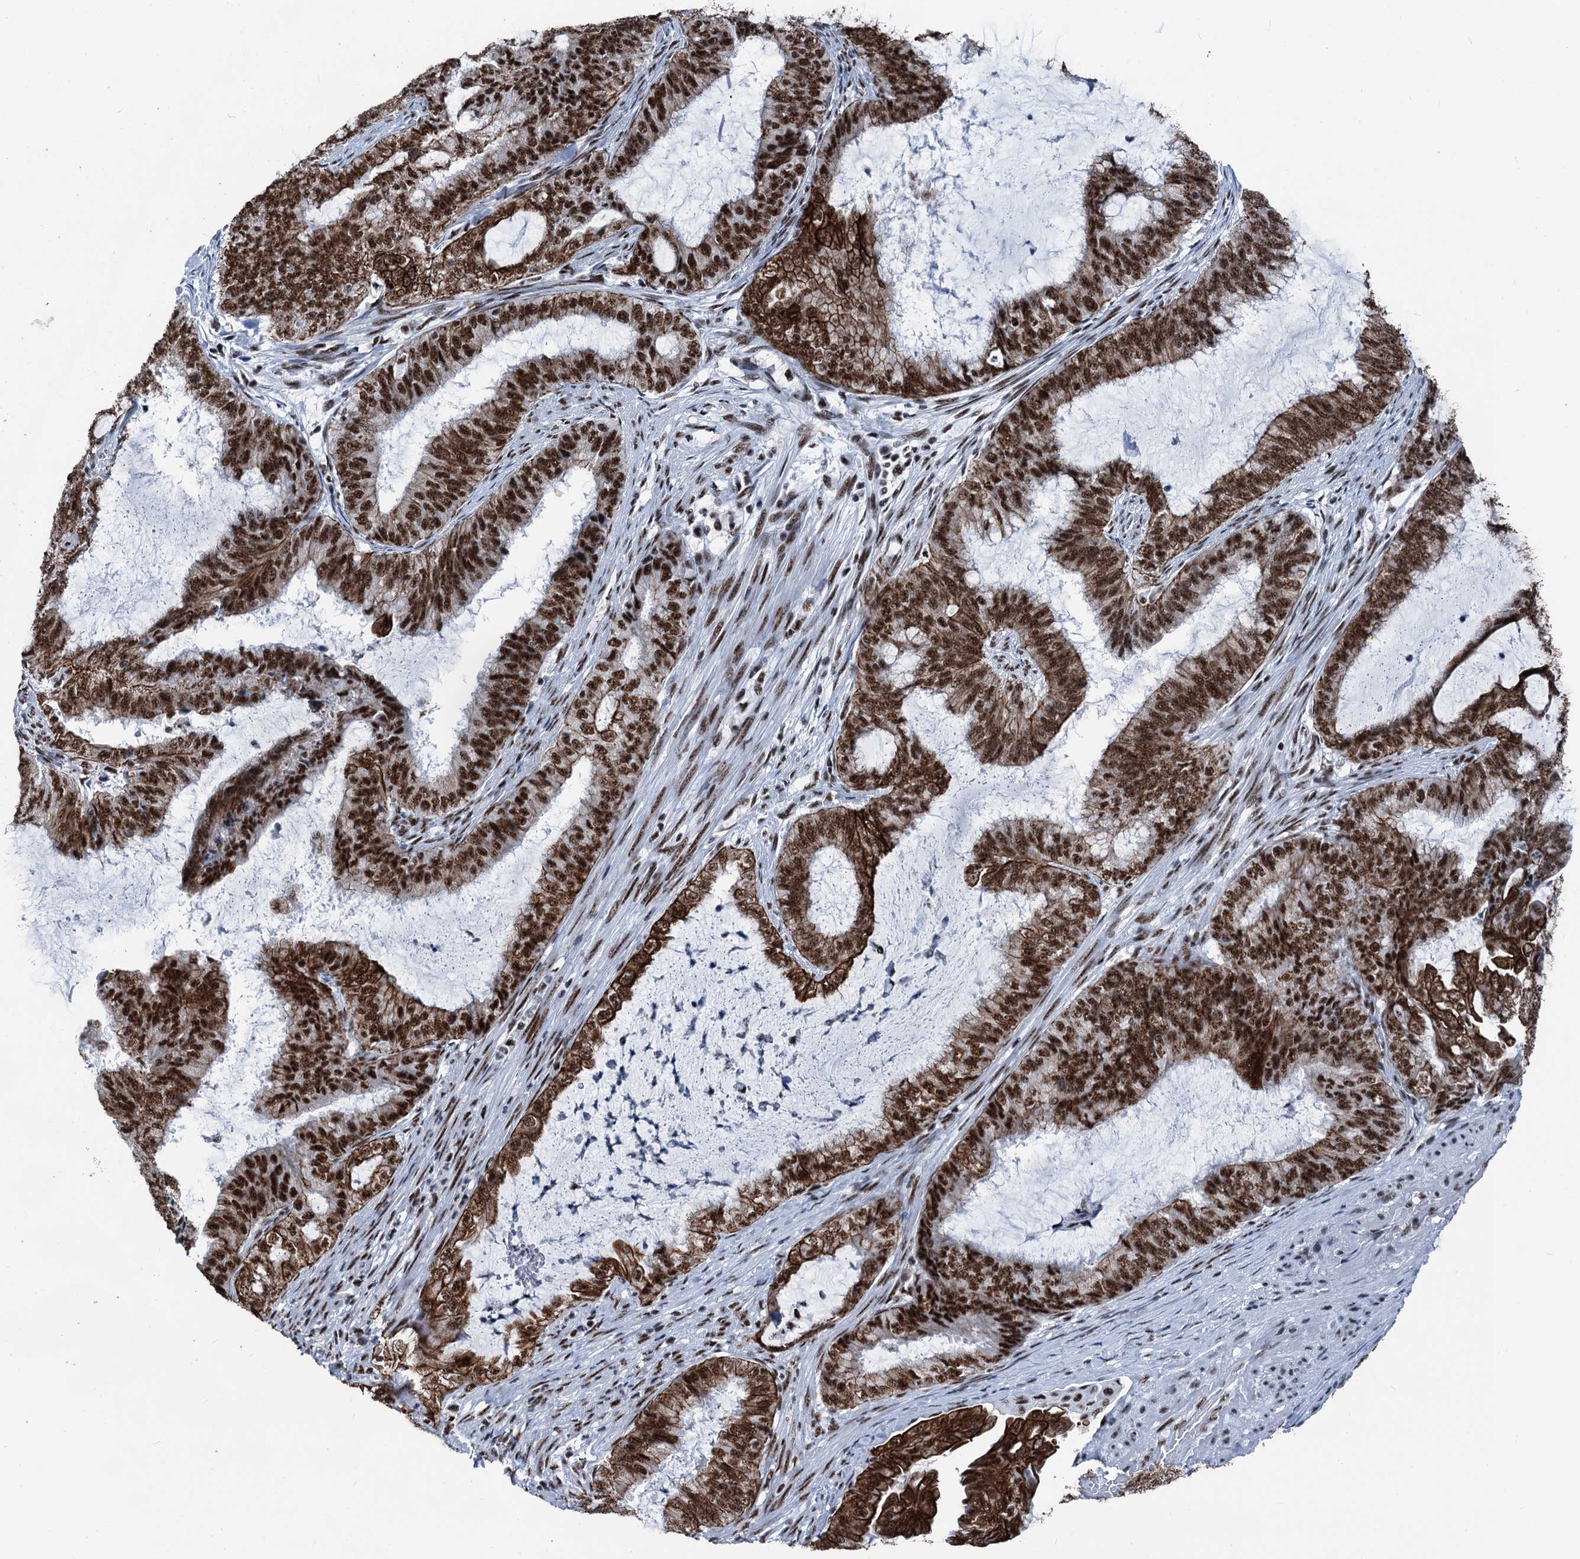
{"staining": {"intensity": "strong", "quantity": ">75%", "location": "cytoplasmic/membranous,nuclear"}, "tissue": "endometrial cancer", "cell_type": "Tumor cells", "image_type": "cancer", "snomed": [{"axis": "morphology", "description": "Adenocarcinoma, NOS"}, {"axis": "topography", "description": "Endometrium"}], "caption": "There is high levels of strong cytoplasmic/membranous and nuclear expression in tumor cells of endometrial adenocarcinoma, as demonstrated by immunohistochemical staining (brown color).", "gene": "DDX23", "patient": {"sex": "female", "age": 51}}